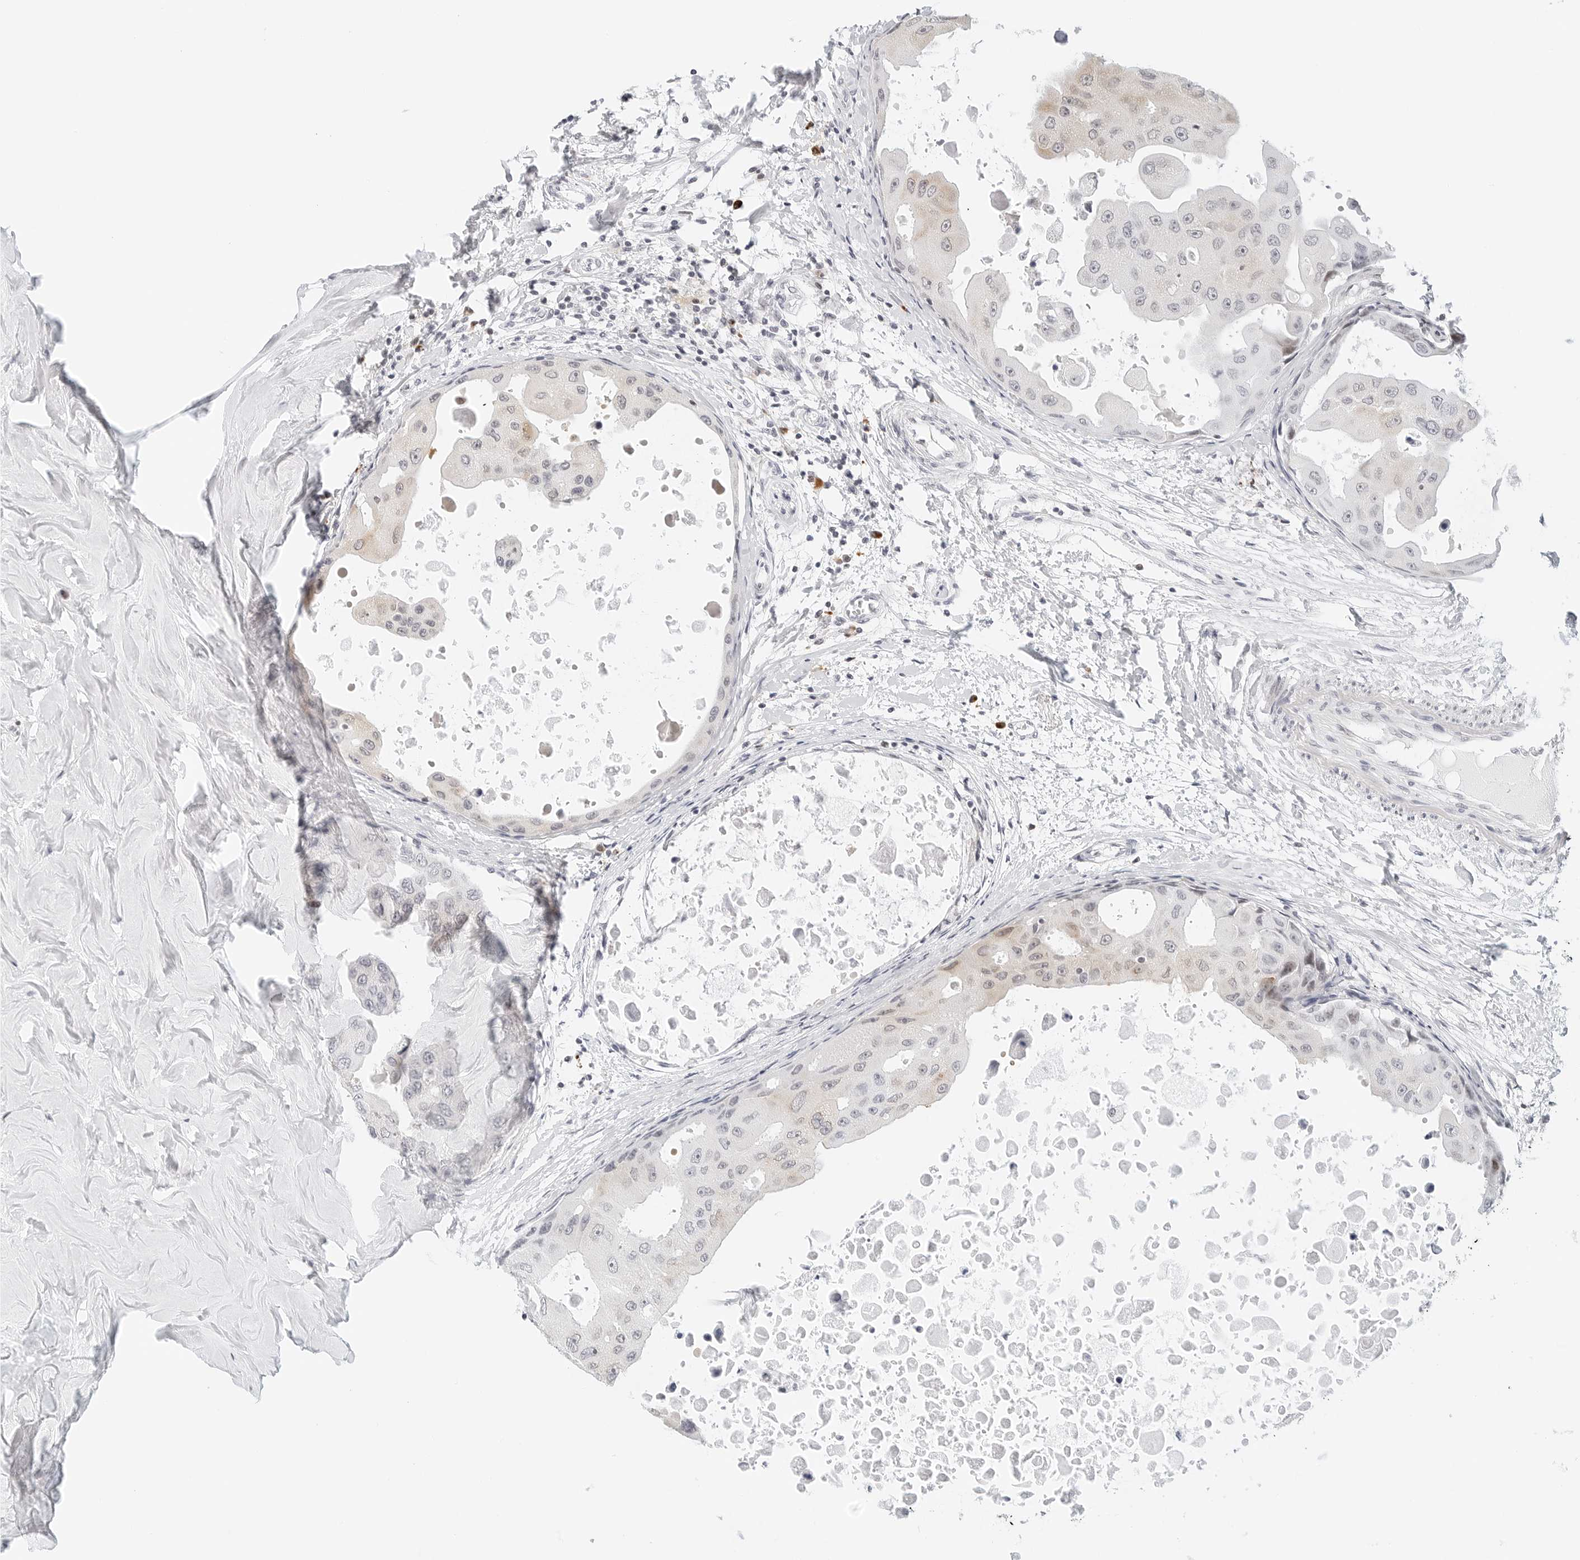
{"staining": {"intensity": "negative", "quantity": "none", "location": "none"}, "tissue": "breast cancer", "cell_type": "Tumor cells", "image_type": "cancer", "snomed": [{"axis": "morphology", "description": "Duct carcinoma"}, {"axis": "topography", "description": "Breast"}], "caption": "There is no significant positivity in tumor cells of infiltrating ductal carcinoma (breast).", "gene": "PARP10", "patient": {"sex": "female", "age": 27}}